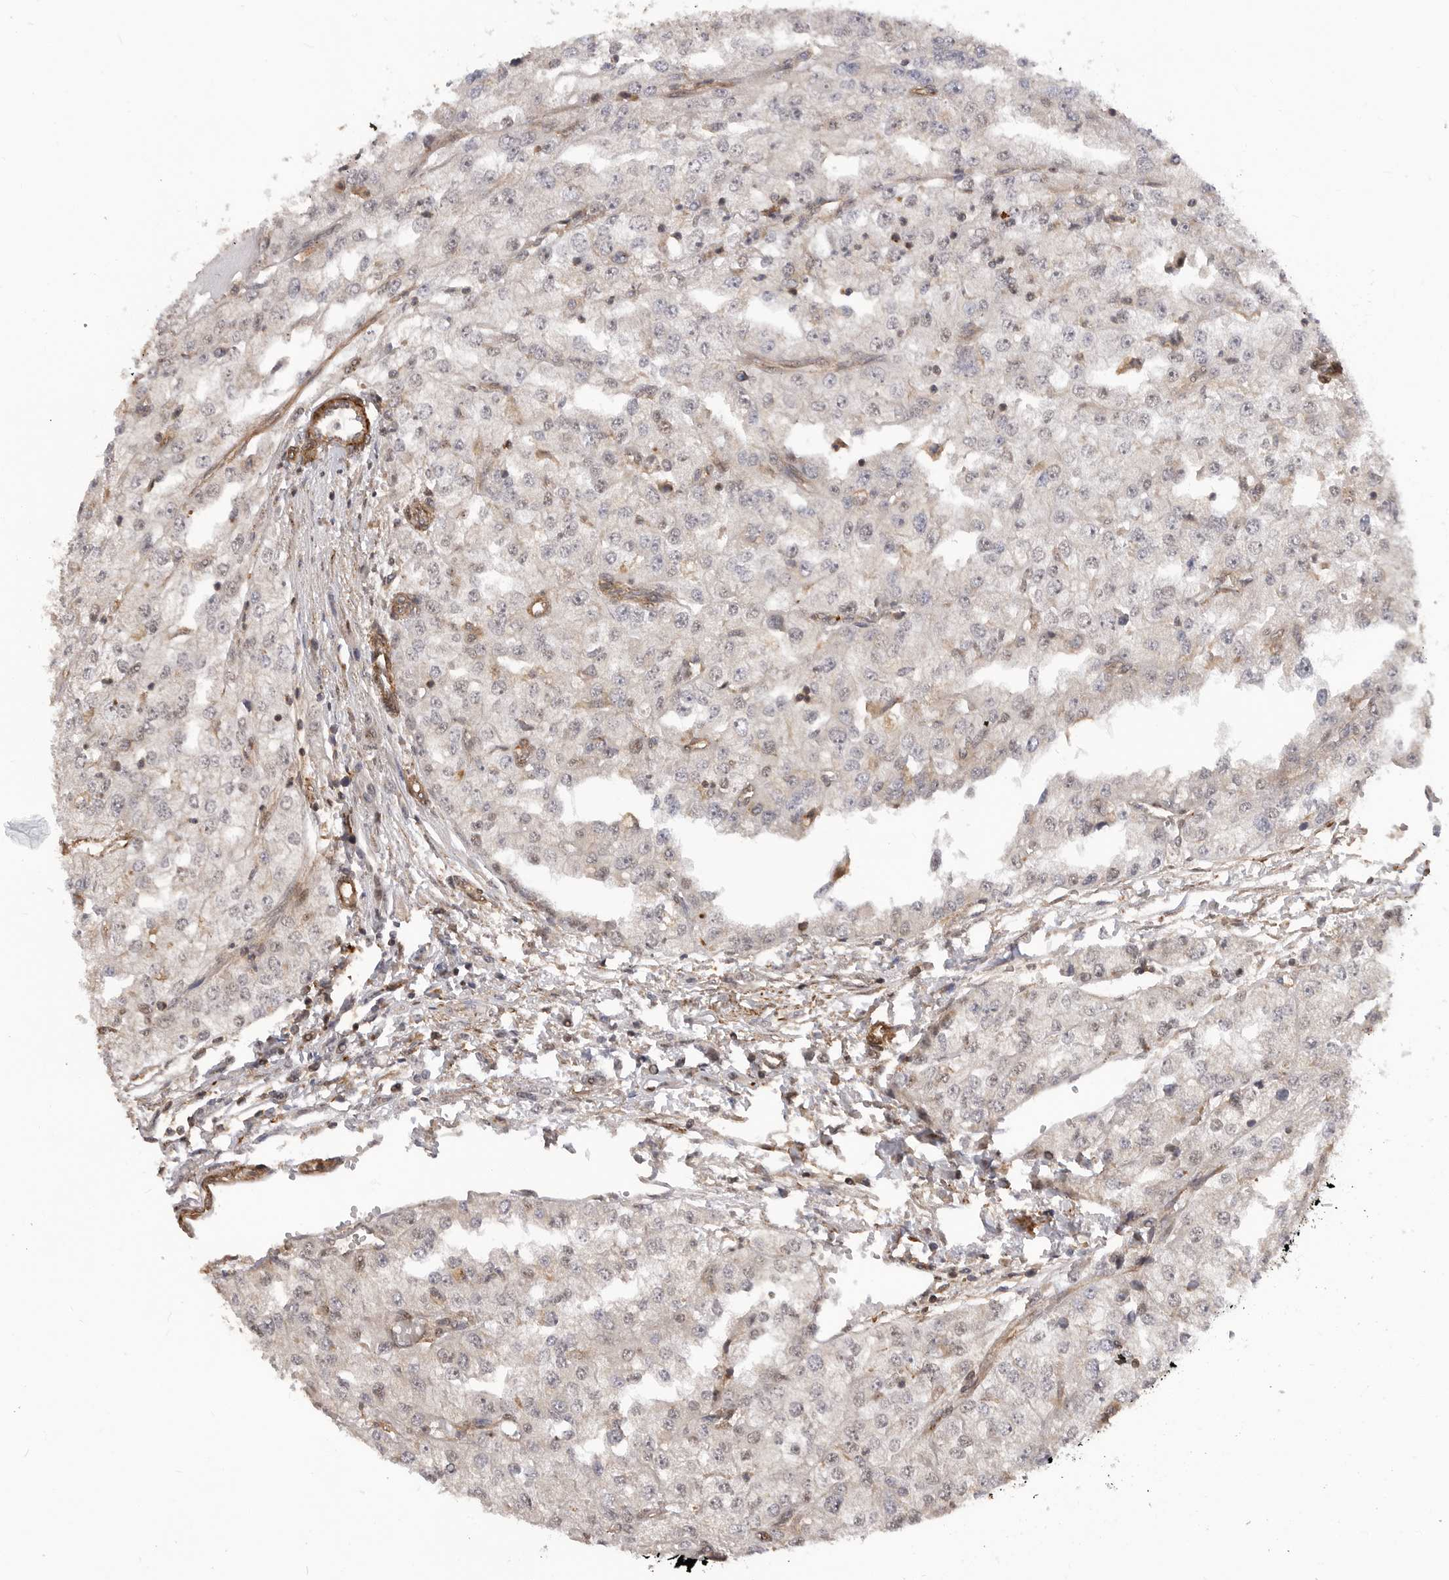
{"staining": {"intensity": "weak", "quantity": "<25%", "location": "nuclear"}, "tissue": "renal cancer", "cell_type": "Tumor cells", "image_type": "cancer", "snomed": [{"axis": "morphology", "description": "Adenocarcinoma, NOS"}, {"axis": "topography", "description": "Kidney"}], "caption": "There is no significant staining in tumor cells of renal cancer (adenocarcinoma).", "gene": "TRIM56", "patient": {"sex": "female", "age": 54}}